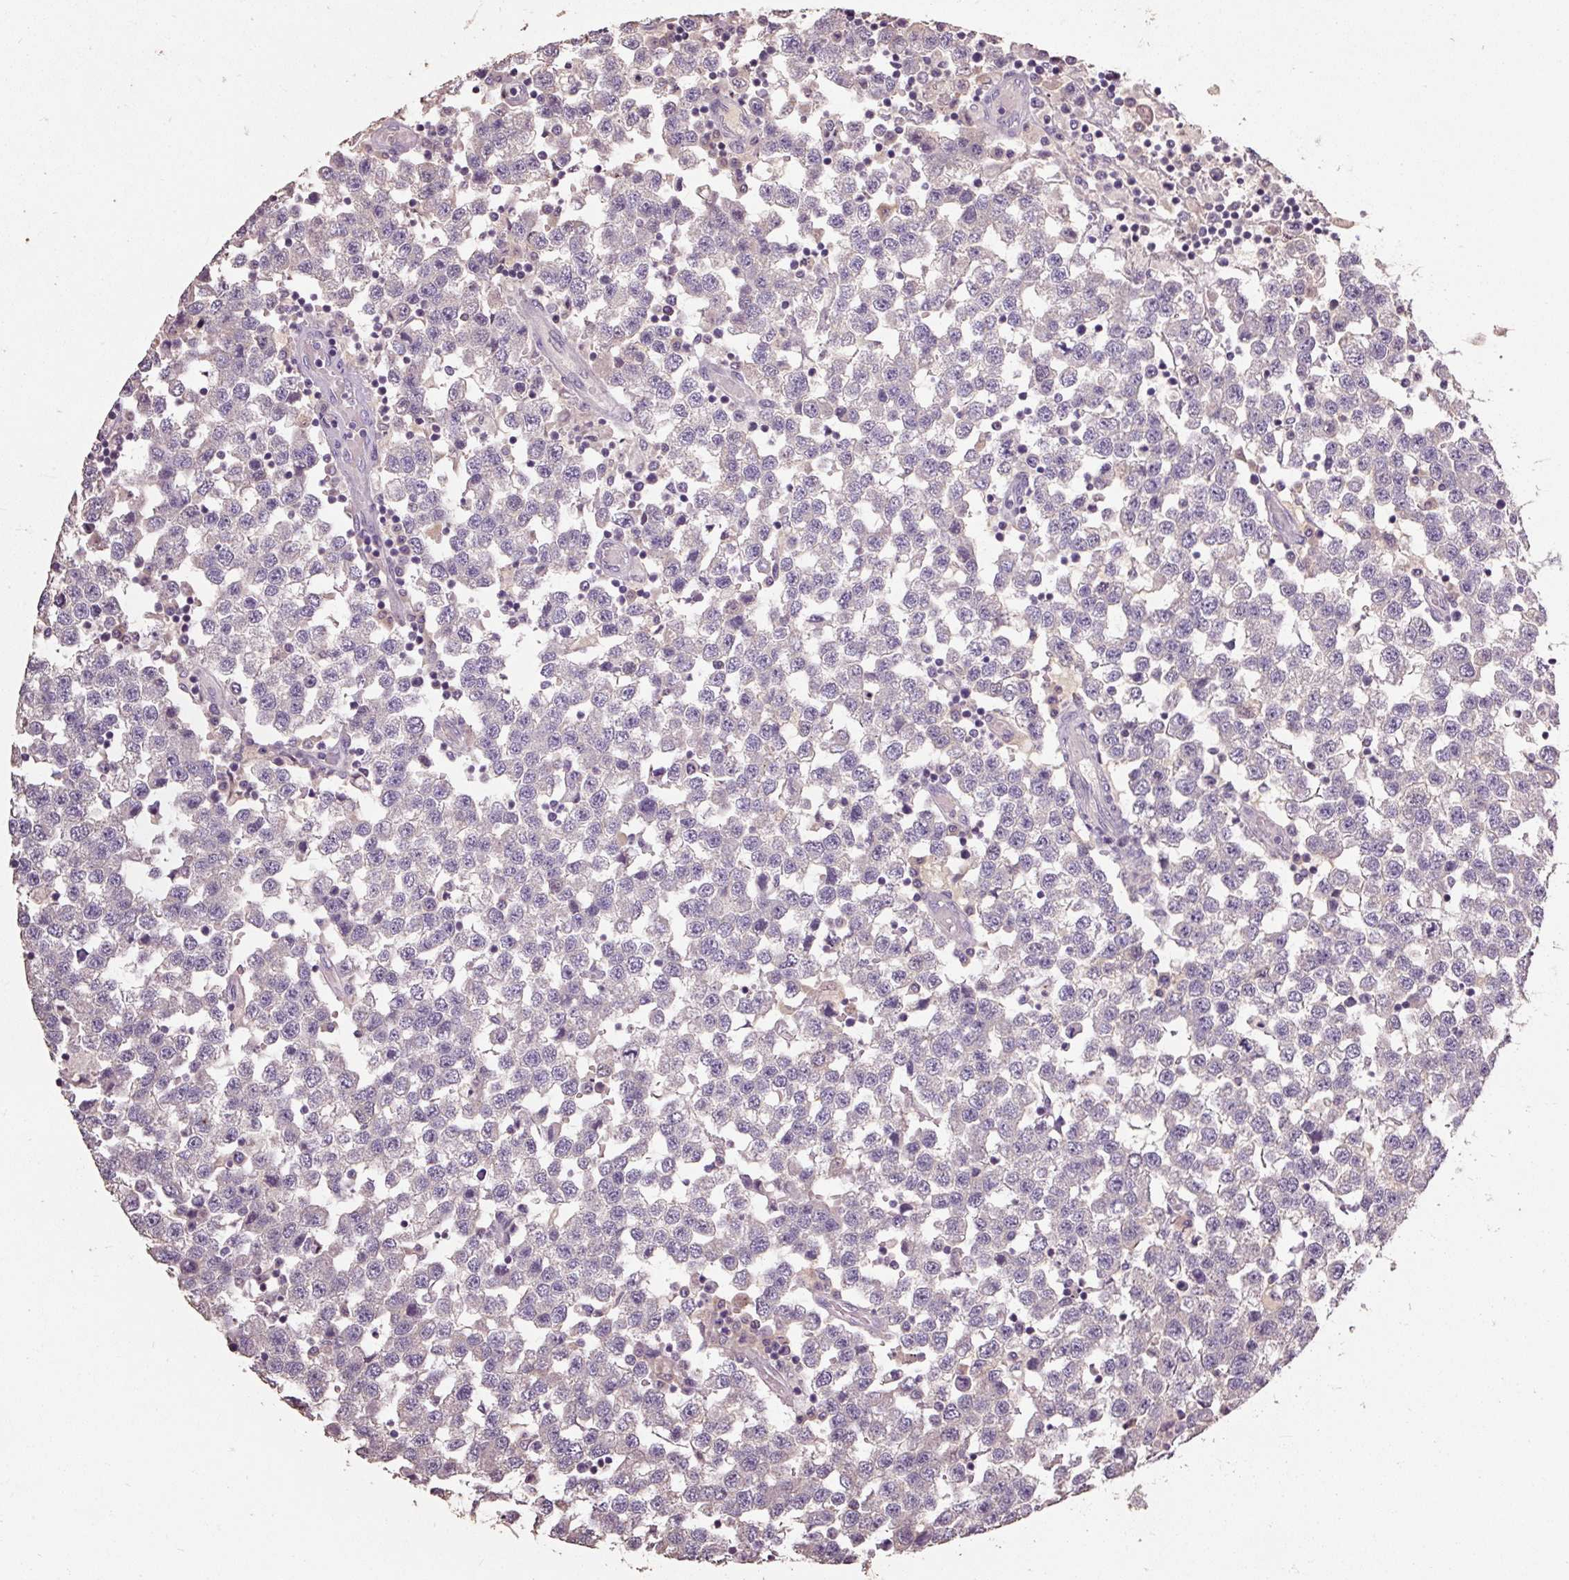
{"staining": {"intensity": "negative", "quantity": "none", "location": "none"}, "tissue": "testis cancer", "cell_type": "Tumor cells", "image_type": "cancer", "snomed": [{"axis": "morphology", "description": "Seminoma, NOS"}, {"axis": "topography", "description": "Testis"}], "caption": "DAB immunohistochemical staining of testis cancer (seminoma) shows no significant staining in tumor cells.", "gene": "CFAP65", "patient": {"sex": "male", "age": 34}}